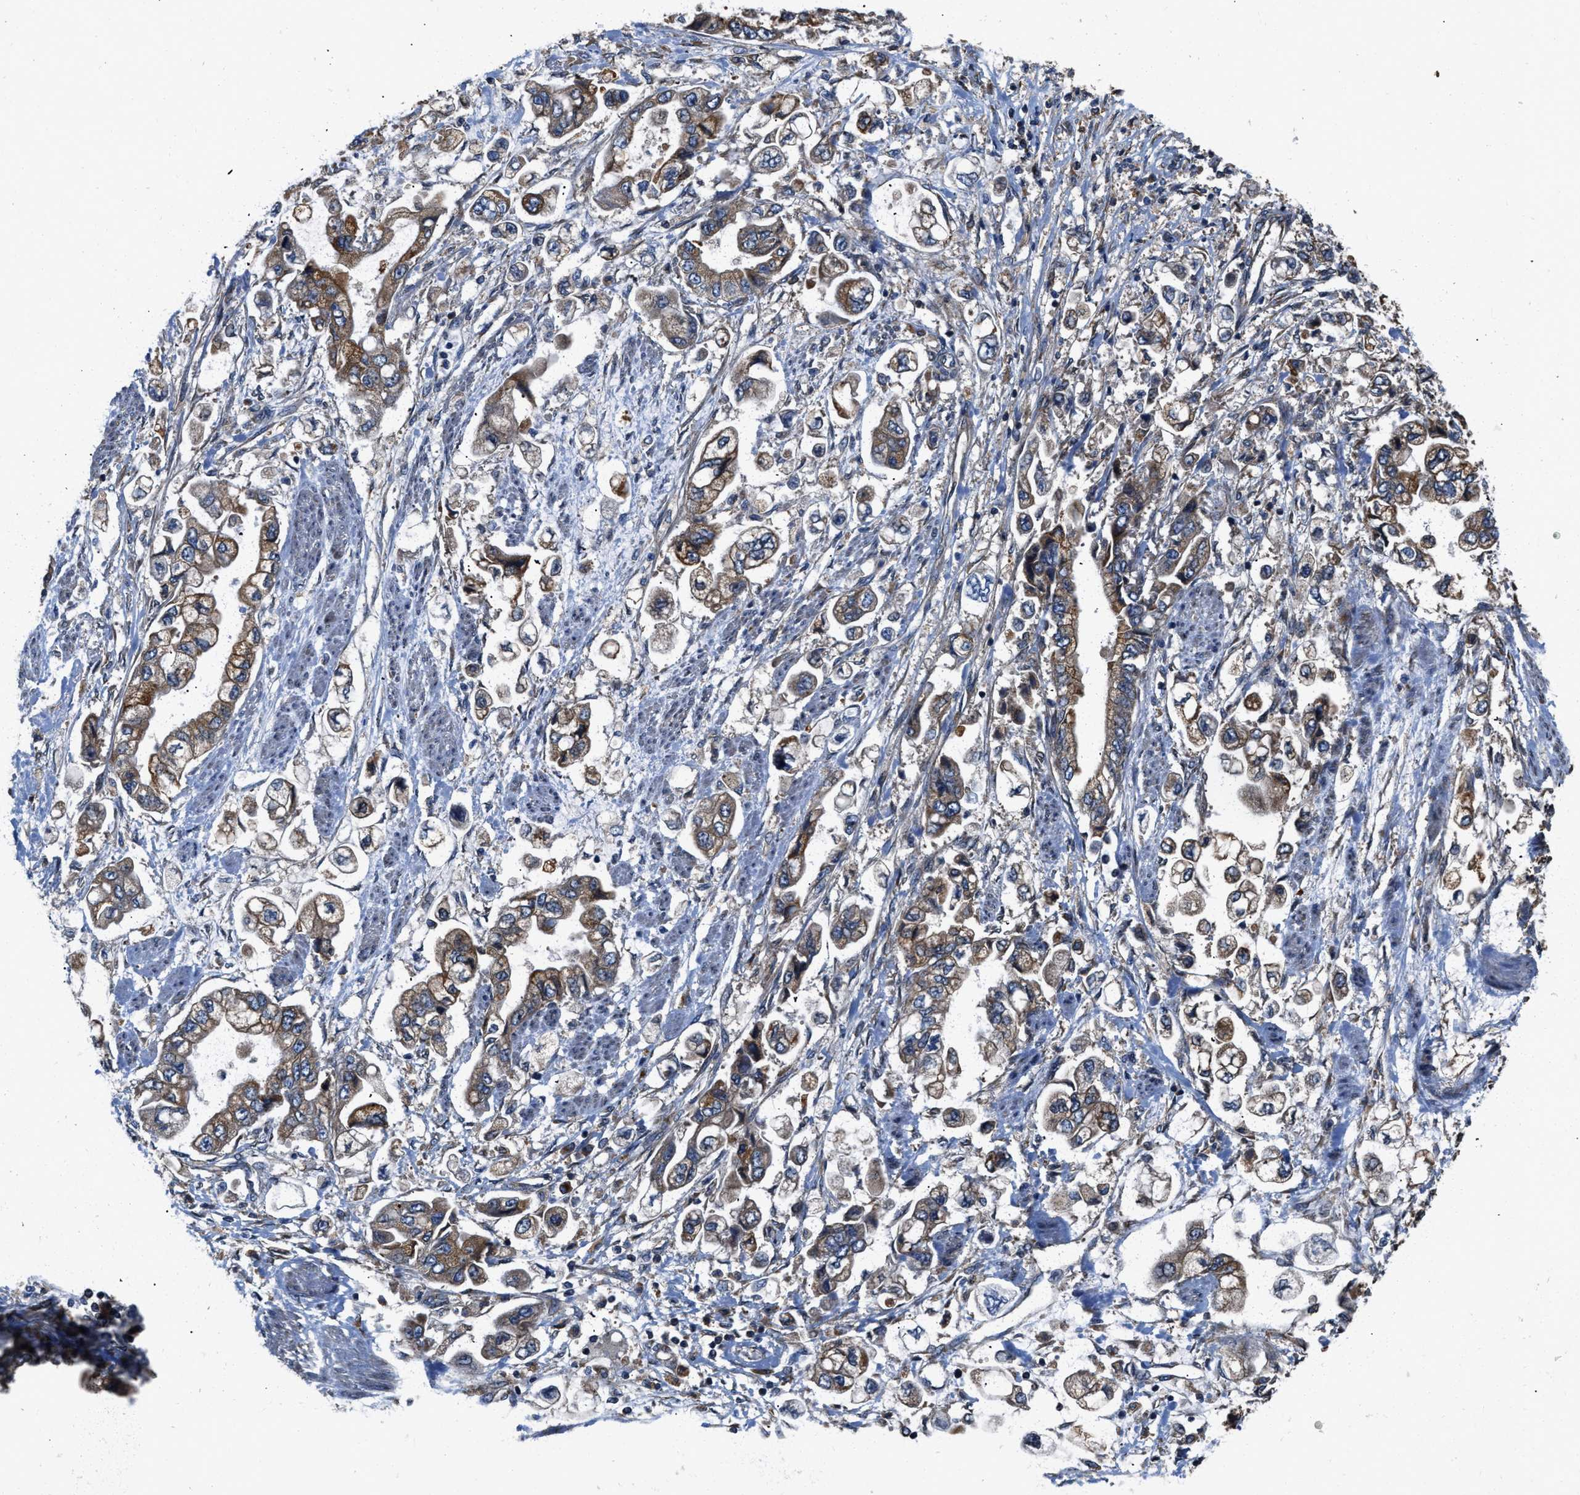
{"staining": {"intensity": "moderate", "quantity": ">75%", "location": "cytoplasmic/membranous"}, "tissue": "stomach cancer", "cell_type": "Tumor cells", "image_type": "cancer", "snomed": [{"axis": "morphology", "description": "Normal tissue, NOS"}, {"axis": "morphology", "description": "Adenocarcinoma, NOS"}, {"axis": "topography", "description": "Stomach"}], "caption": "Immunohistochemistry (IHC) (DAB) staining of stomach adenocarcinoma exhibits moderate cytoplasmic/membranous protein positivity in approximately >75% of tumor cells.", "gene": "CEP128", "patient": {"sex": "male", "age": 62}}